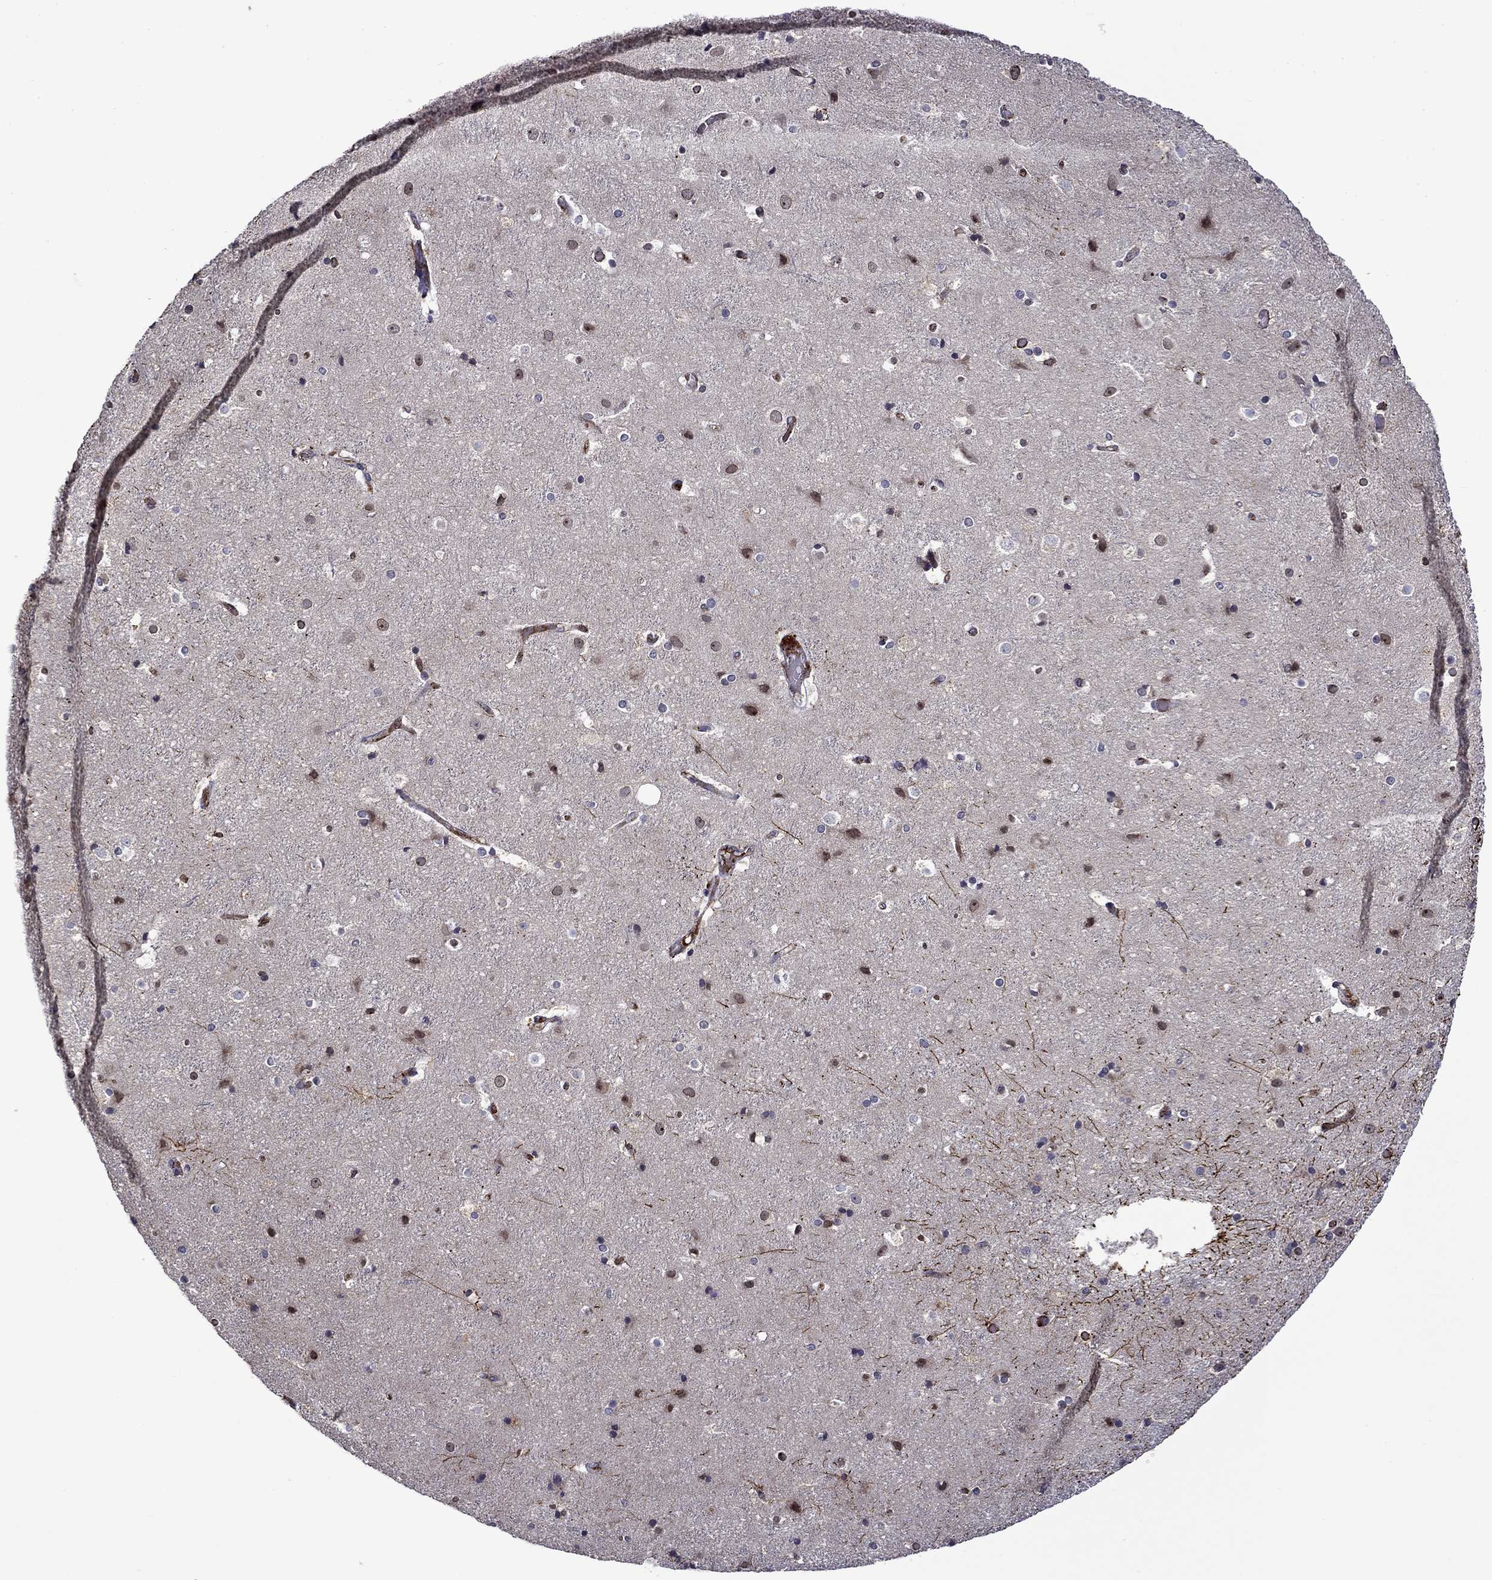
{"staining": {"intensity": "moderate", "quantity": "<25%", "location": "cytoplasmic/membranous"}, "tissue": "cerebral cortex", "cell_type": "Endothelial cells", "image_type": "normal", "snomed": [{"axis": "morphology", "description": "Normal tissue, NOS"}, {"axis": "topography", "description": "Cerebral cortex"}], "caption": "Immunohistochemical staining of normal human cerebral cortex shows <25% levels of moderate cytoplasmic/membranous protein staining in about <25% of endothelial cells. Using DAB (brown) and hematoxylin (blue) stains, captured at high magnification using brightfield microscopy.", "gene": "SLITRK1", "patient": {"sex": "female", "age": 52}}